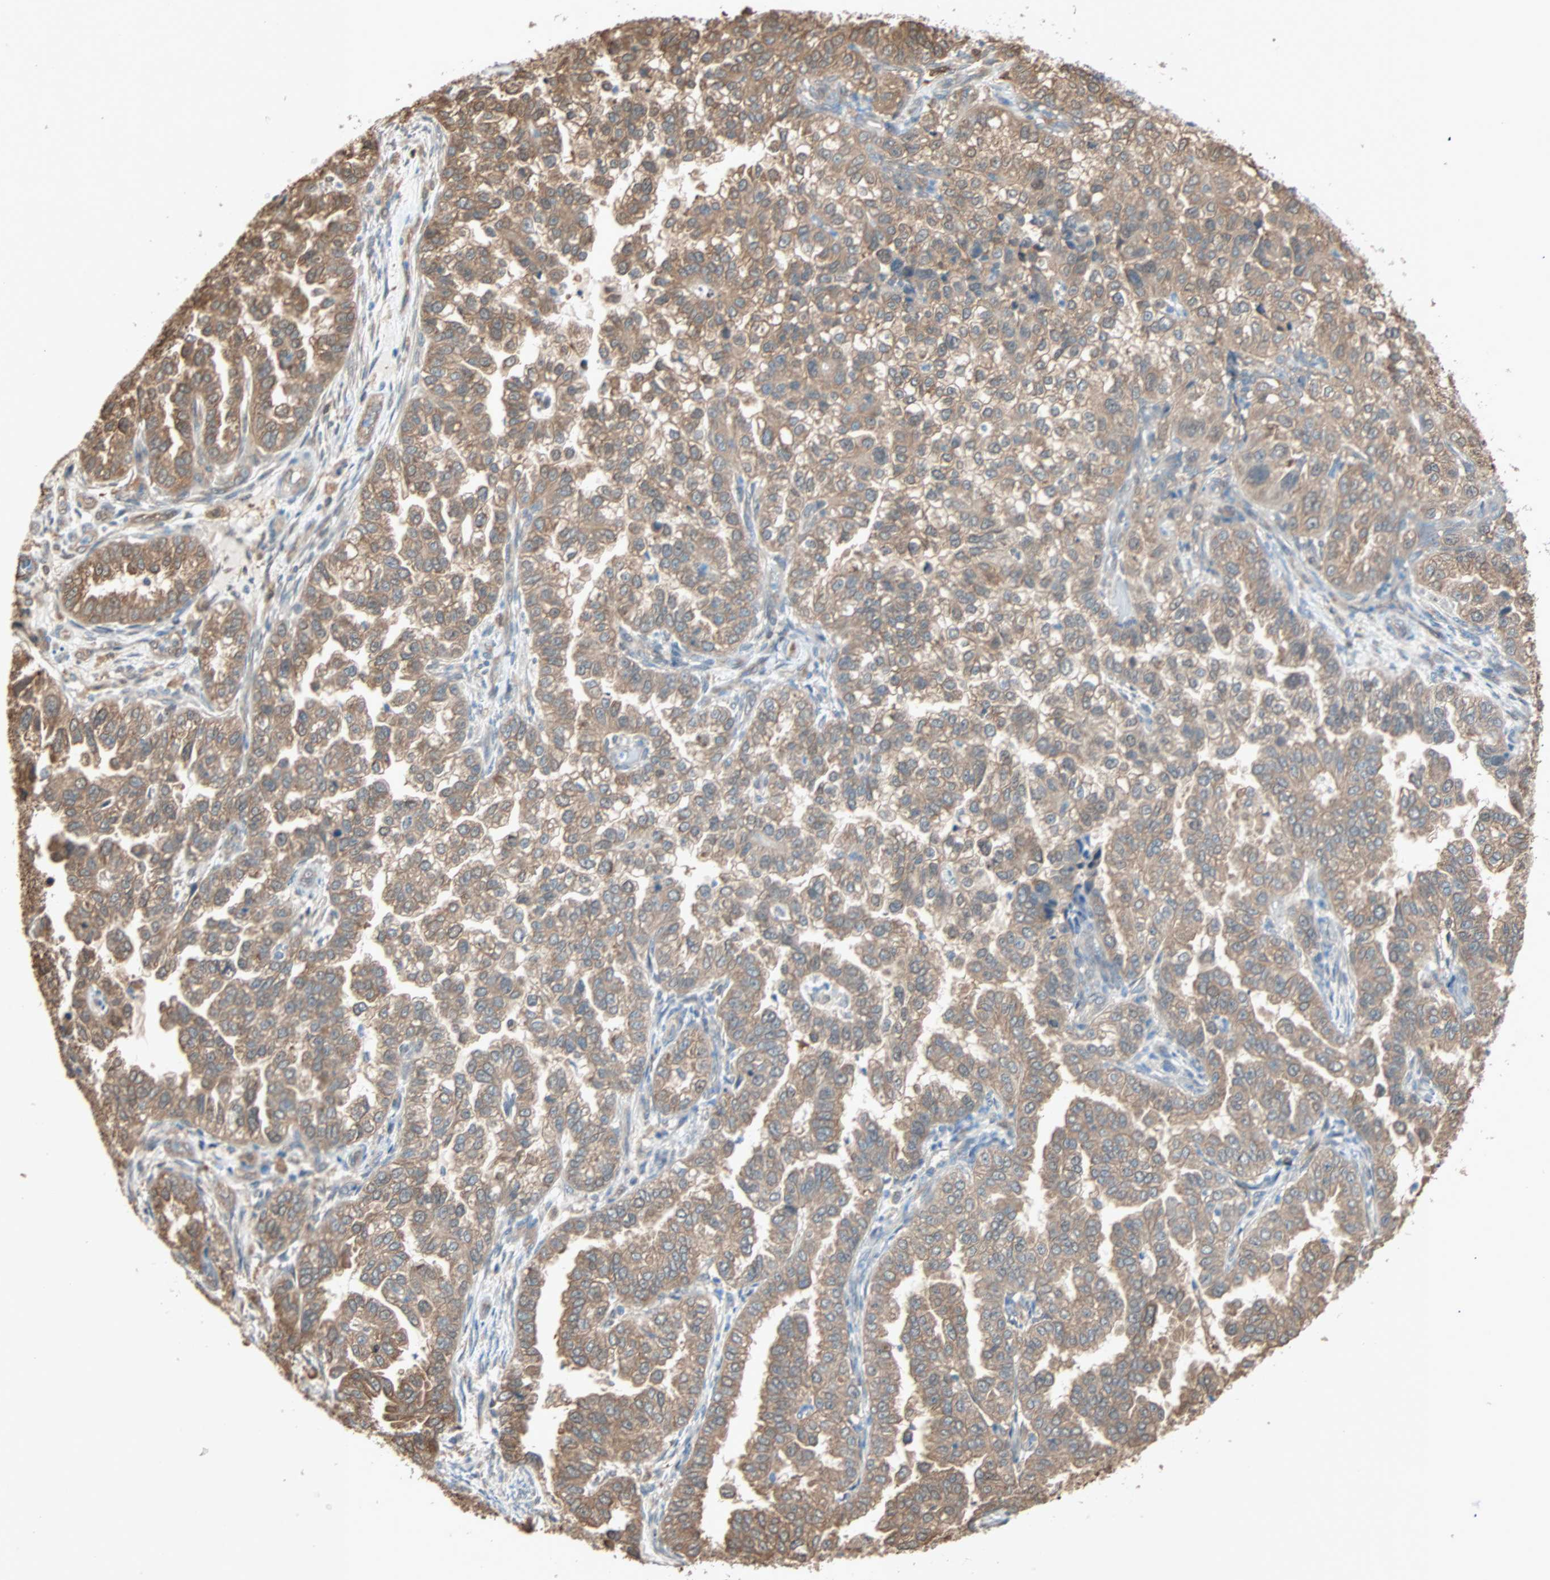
{"staining": {"intensity": "moderate", "quantity": ">75%", "location": "cytoplasmic/membranous"}, "tissue": "endometrial cancer", "cell_type": "Tumor cells", "image_type": "cancer", "snomed": [{"axis": "morphology", "description": "Adenocarcinoma, NOS"}, {"axis": "topography", "description": "Endometrium"}], "caption": "IHC histopathology image of neoplastic tissue: human endometrial cancer (adenocarcinoma) stained using IHC exhibits medium levels of moderate protein expression localized specifically in the cytoplasmic/membranous of tumor cells, appearing as a cytoplasmic/membranous brown color.", "gene": "PRDX1", "patient": {"sex": "female", "age": 85}}